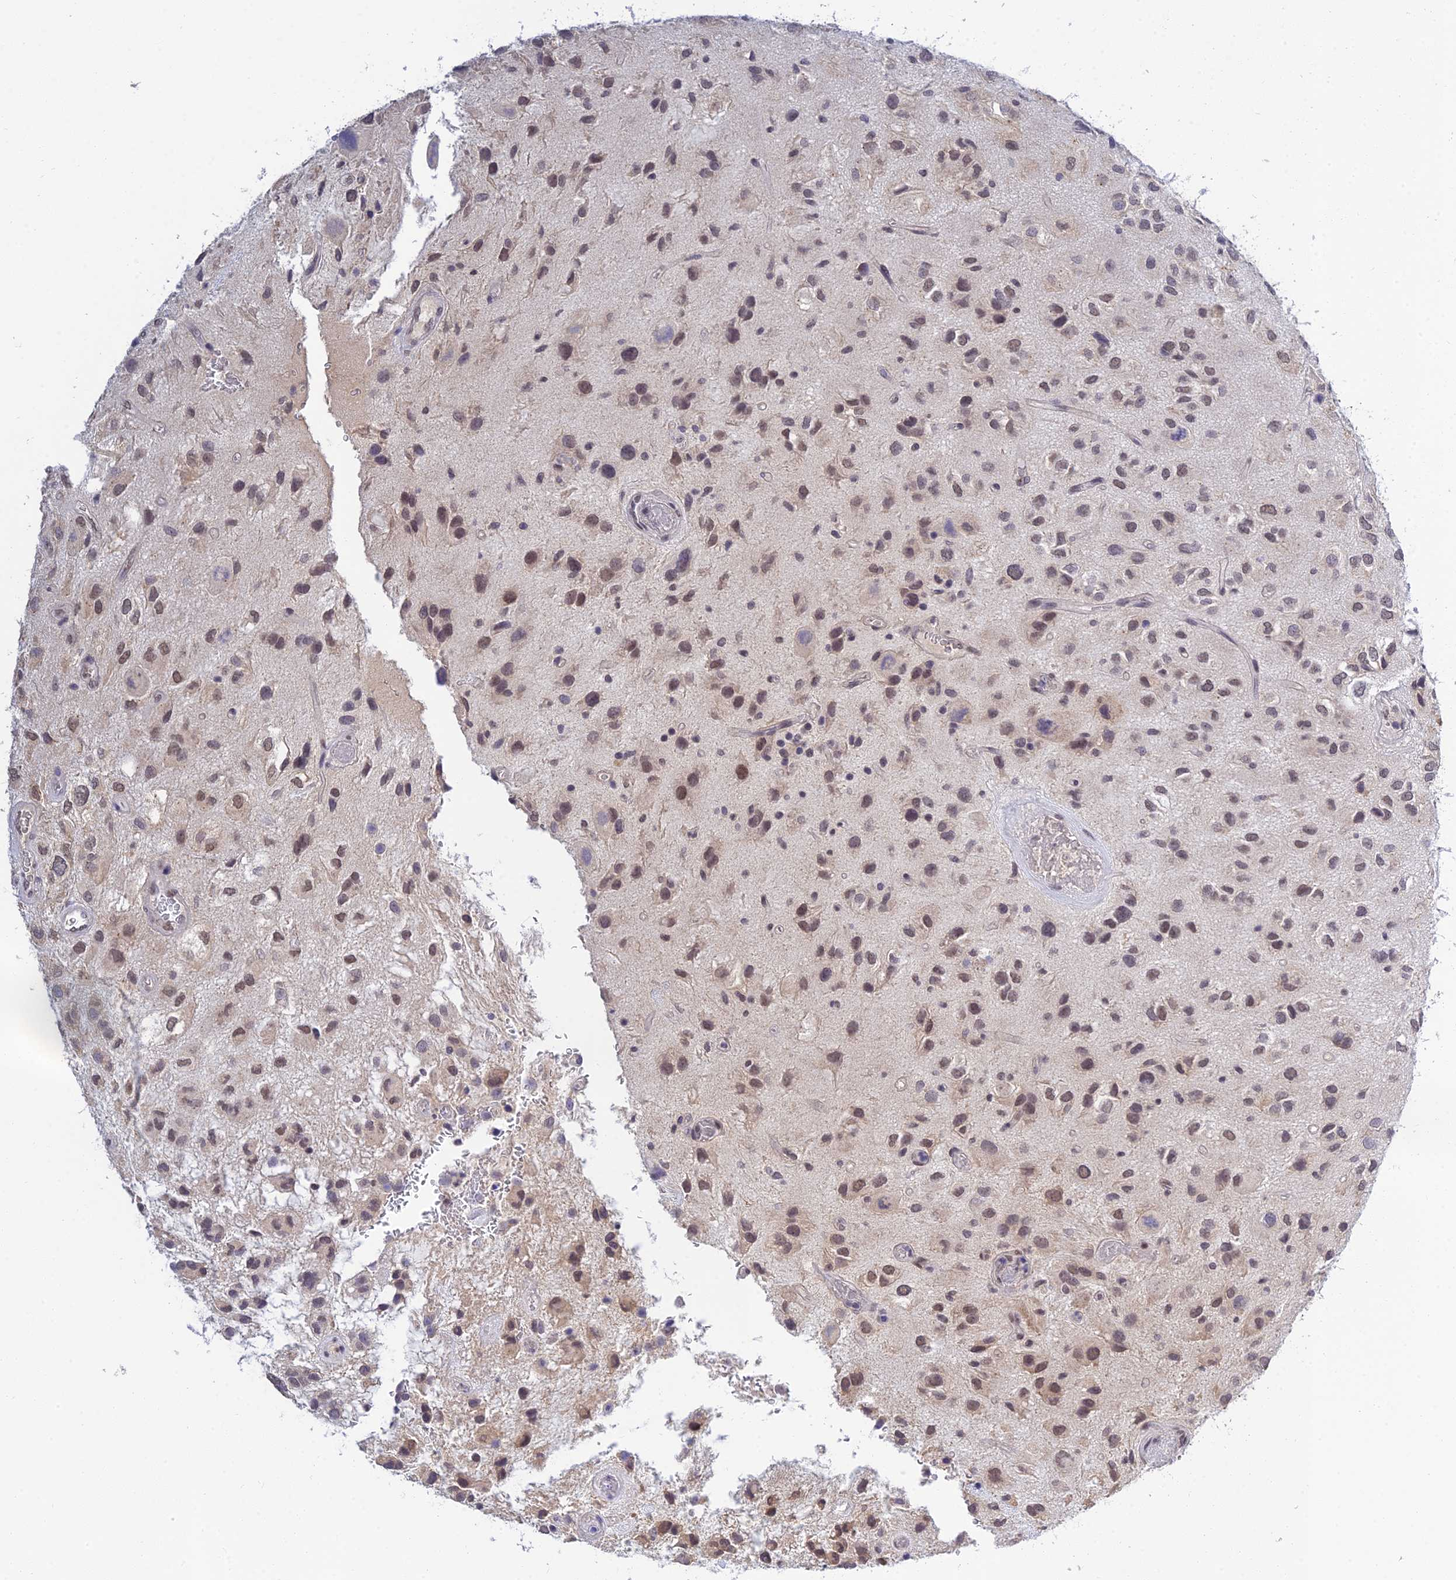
{"staining": {"intensity": "weak", "quantity": ">75%", "location": "nuclear"}, "tissue": "glioma", "cell_type": "Tumor cells", "image_type": "cancer", "snomed": [{"axis": "morphology", "description": "Glioma, malignant, Low grade"}, {"axis": "topography", "description": "Brain"}], "caption": "The photomicrograph reveals immunohistochemical staining of glioma. There is weak nuclear staining is present in approximately >75% of tumor cells.", "gene": "HOXB1", "patient": {"sex": "male", "age": 66}}